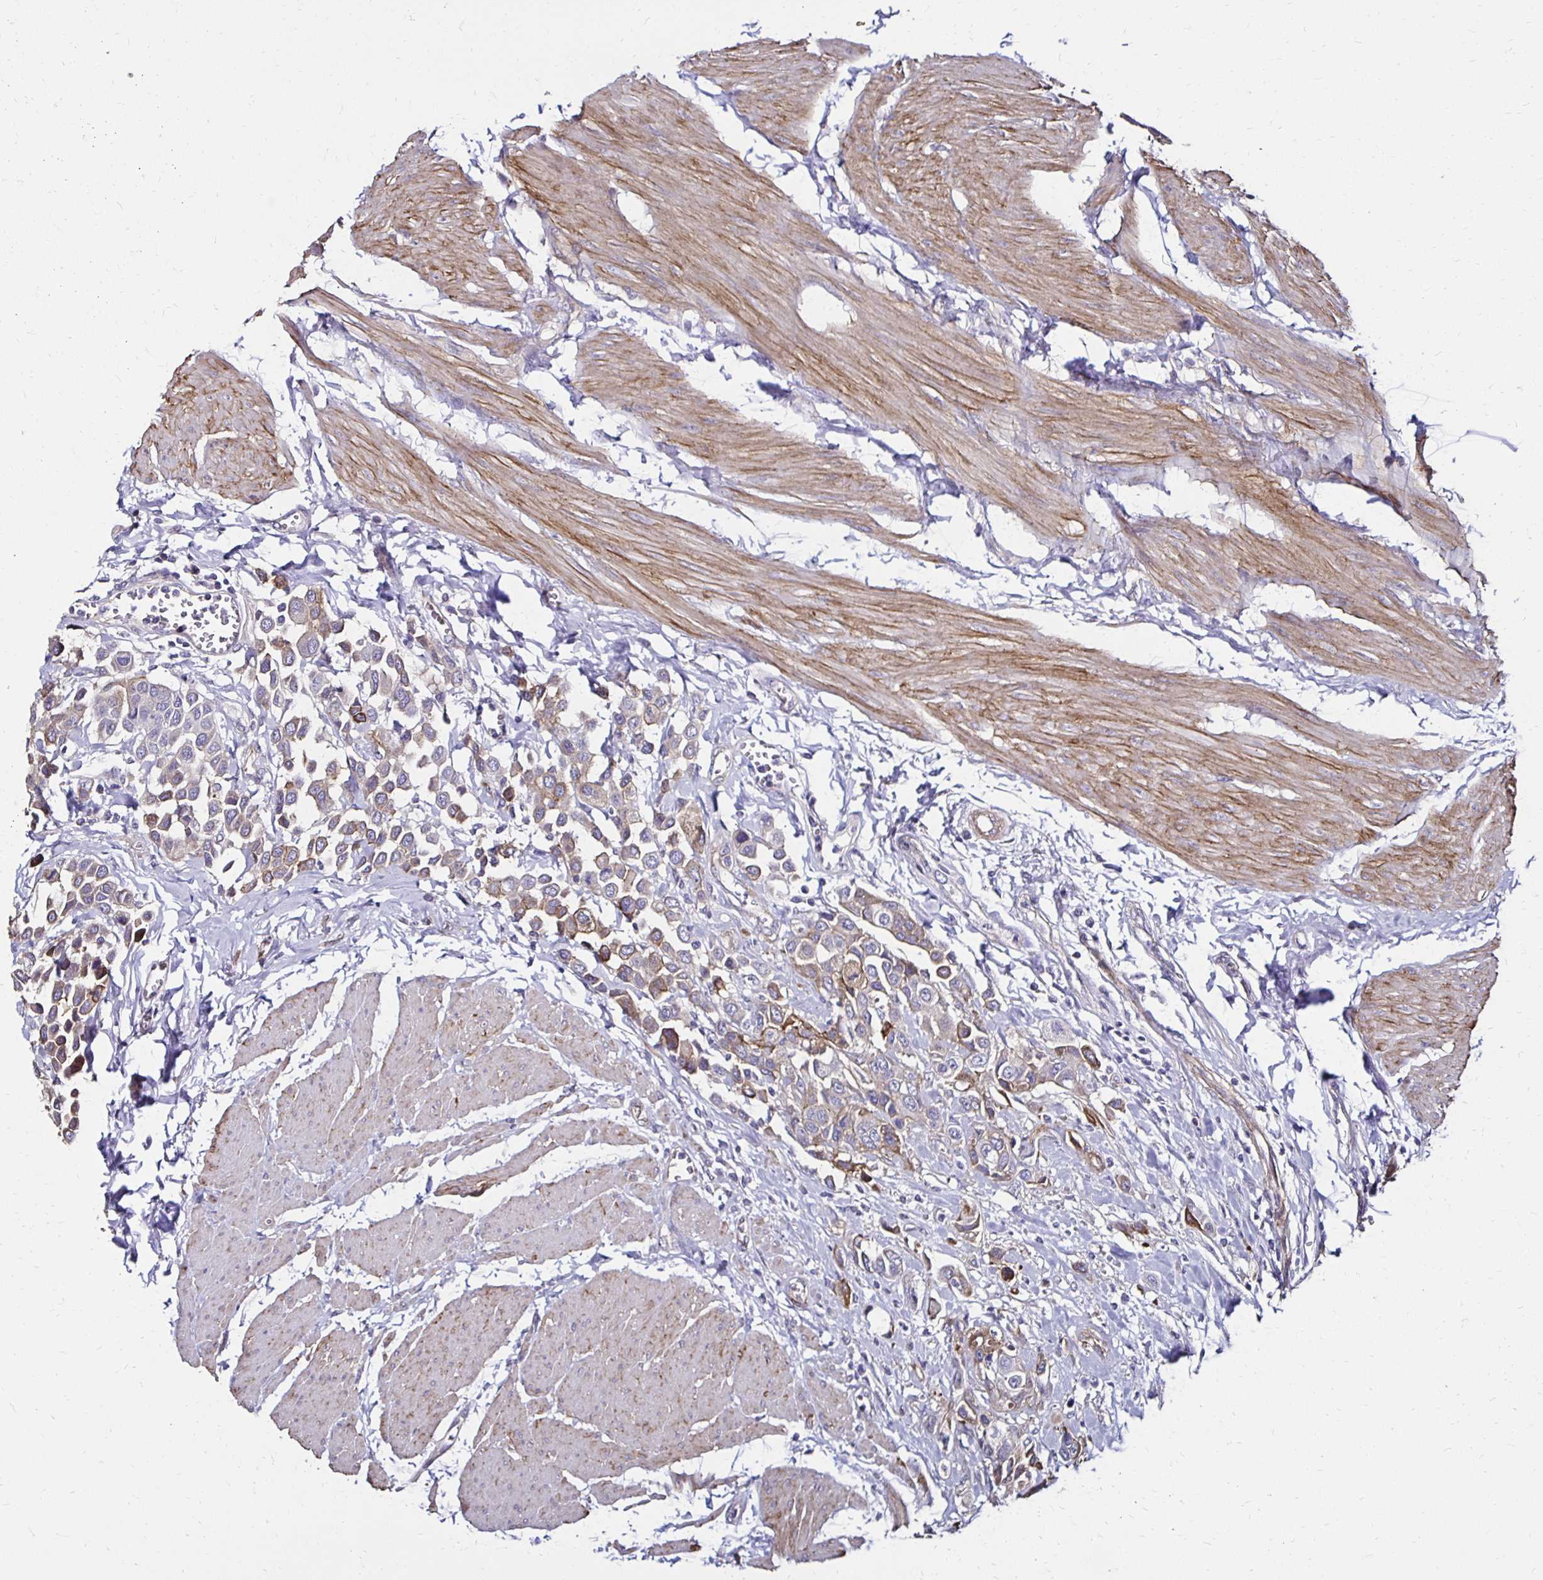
{"staining": {"intensity": "weak", "quantity": "25%-75%", "location": "cytoplasmic/membranous"}, "tissue": "urothelial cancer", "cell_type": "Tumor cells", "image_type": "cancer", "snomed": [{"axis": "morphology", "description": "Urothelial carcinoma, High grade"}, {"axis": "topography", "description": "Urinary bladder"}], "caption": "Weak cytoplasmic/membranous positivity is appreciated in about 25%-75% of tumor cells in urothelial cancer. (brown staining indicates protein expression, while blue staining denotes nuclei).", "gene": "ITGB1", "patient": {"sex": "male", "age": 50}}